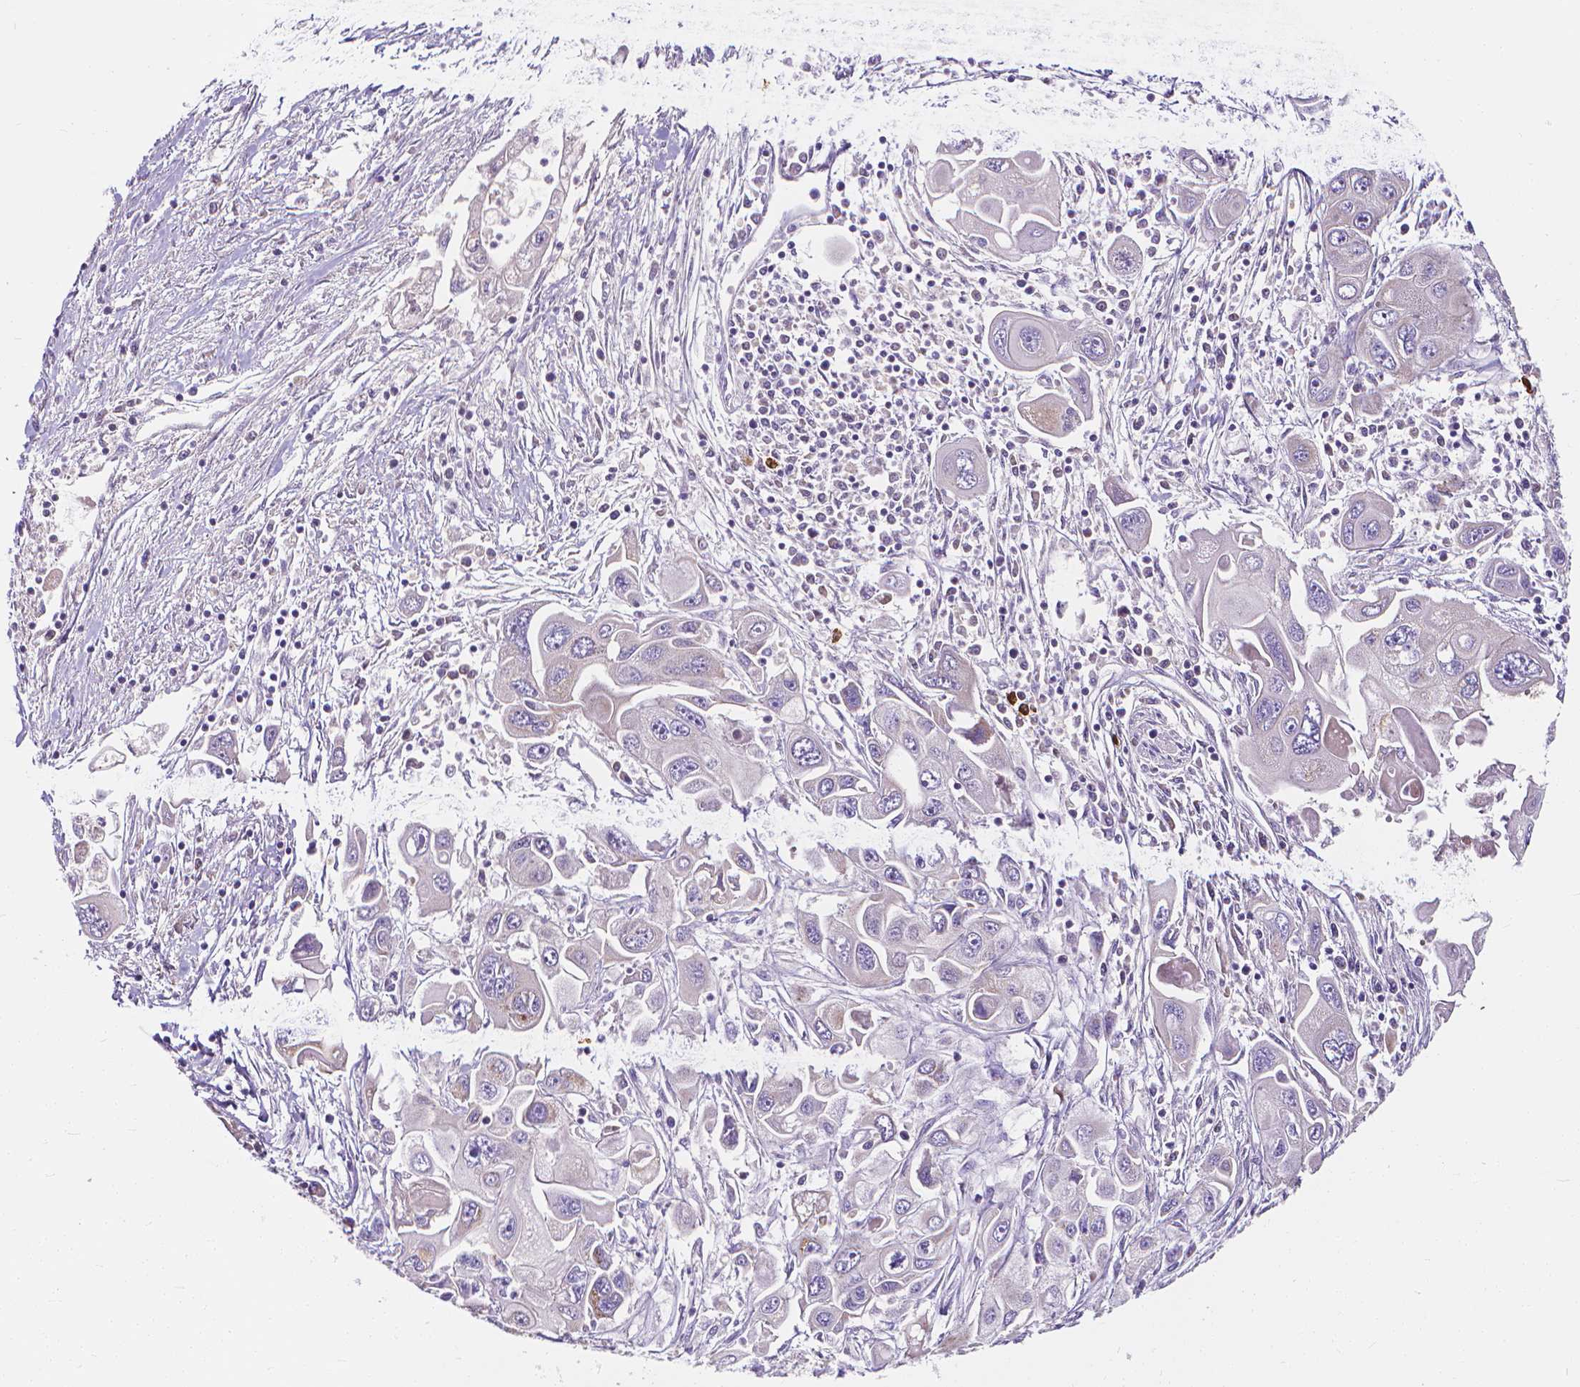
{"staining": {"intensity": "negative", "quantity": "none", "location": "none"}, "tissue": "pancreatic cancer", "cell_type": "Tumor cells", "image_type": "cancer", "snomed": [{"axis": "morphology", "description": "Adenocarcinoma, NOS"}, {"axis": "topography", "description": "Pancreas"}], "caption": "Photomicrograph shows no protein positivity in tumor cells of pancreatic cancer (adenocarcinoma) tissue.", "gene": "SNCAIP", "patient": {"sex": "male", "age": 70}}